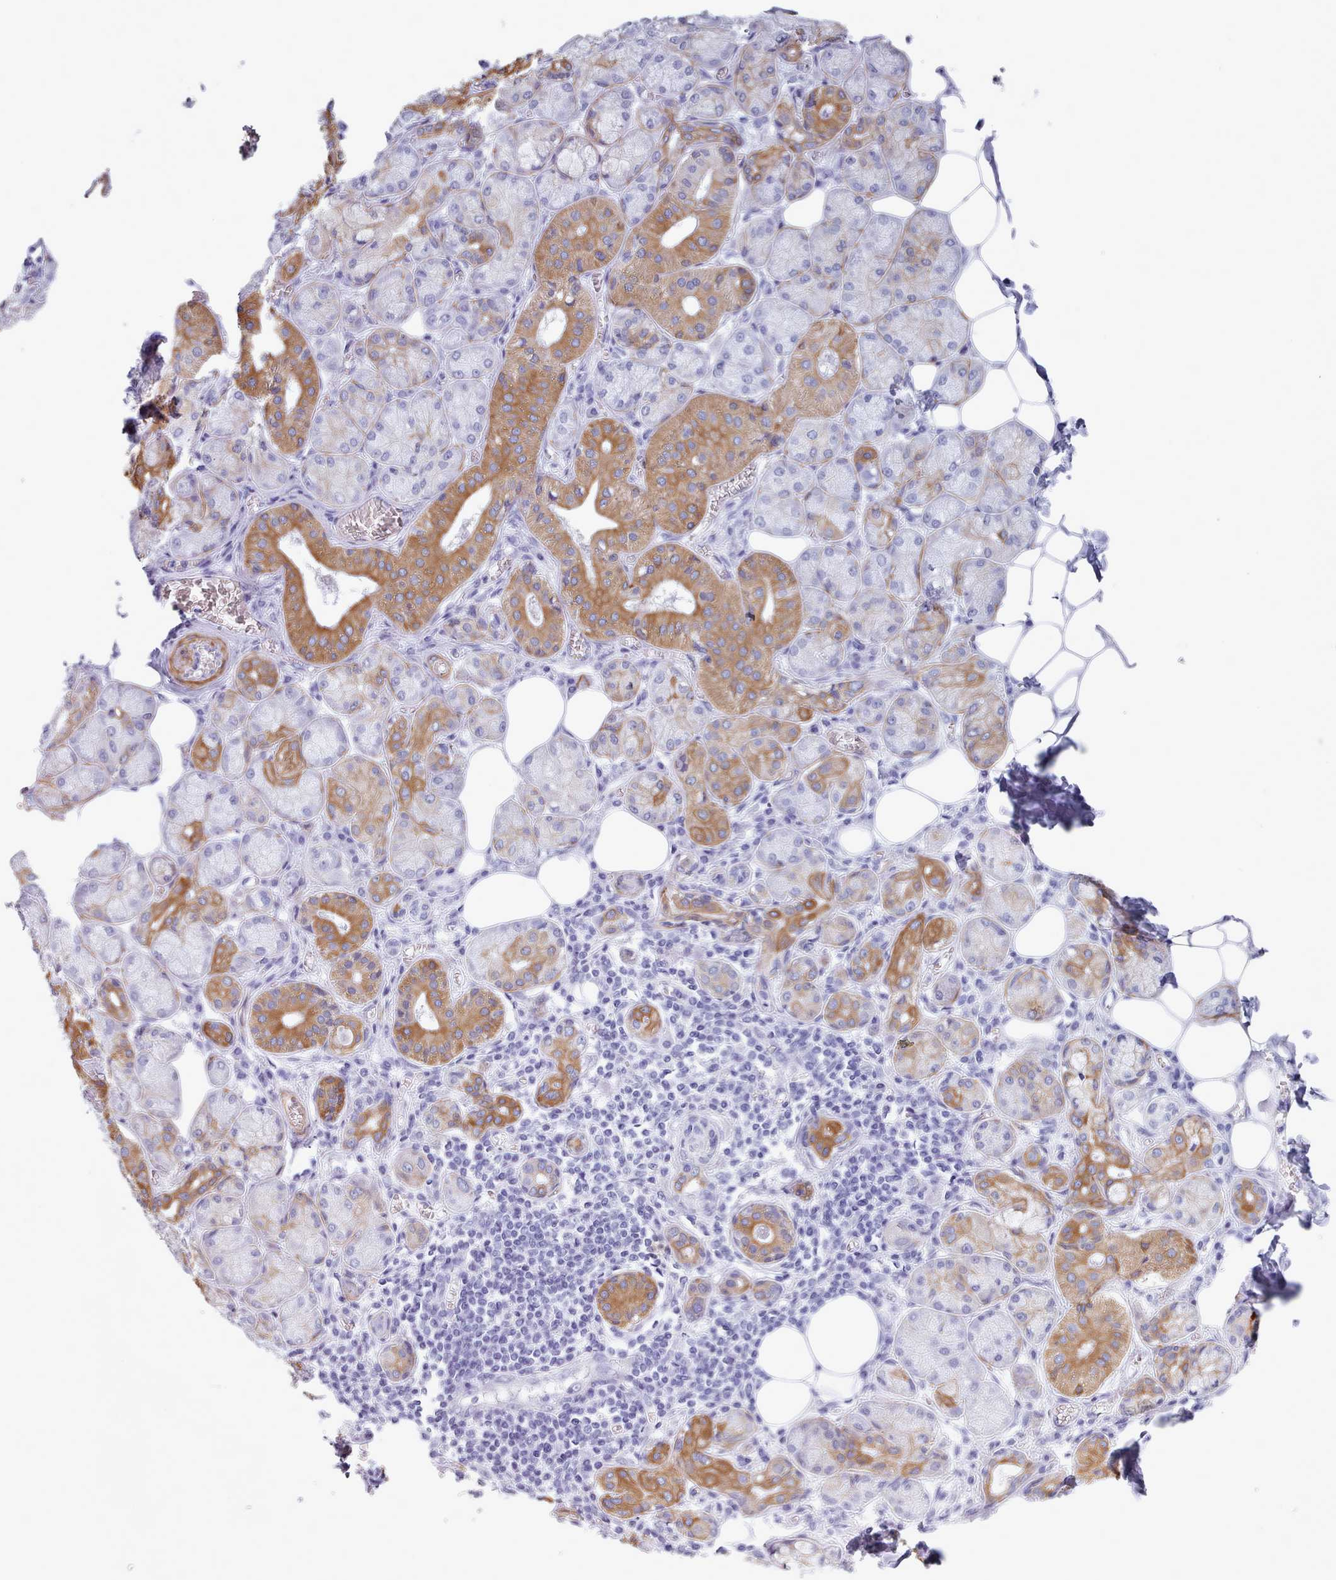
{"staining": {"intensity": "strong", "quantity": "25%-75%", "location": "cytoplasmic/membranous"}, "tissue": "salivary gland", "cell_type": "Glandular cells", "image_type": "normal", "snomed": [{"axis": "morphology", "description": "Normal tissue, NOS"}, {"axis": "topography", "description": "Salivary gland"}], "caption": "Immunohistochemistry (IHC) of benign human salivary gland shows high levels of strong cytoplasmic/membranous expression in about 25%-75% of glandular cells.", "gene": "FPGS", "patient": {"sex": "male", "age": 74}}